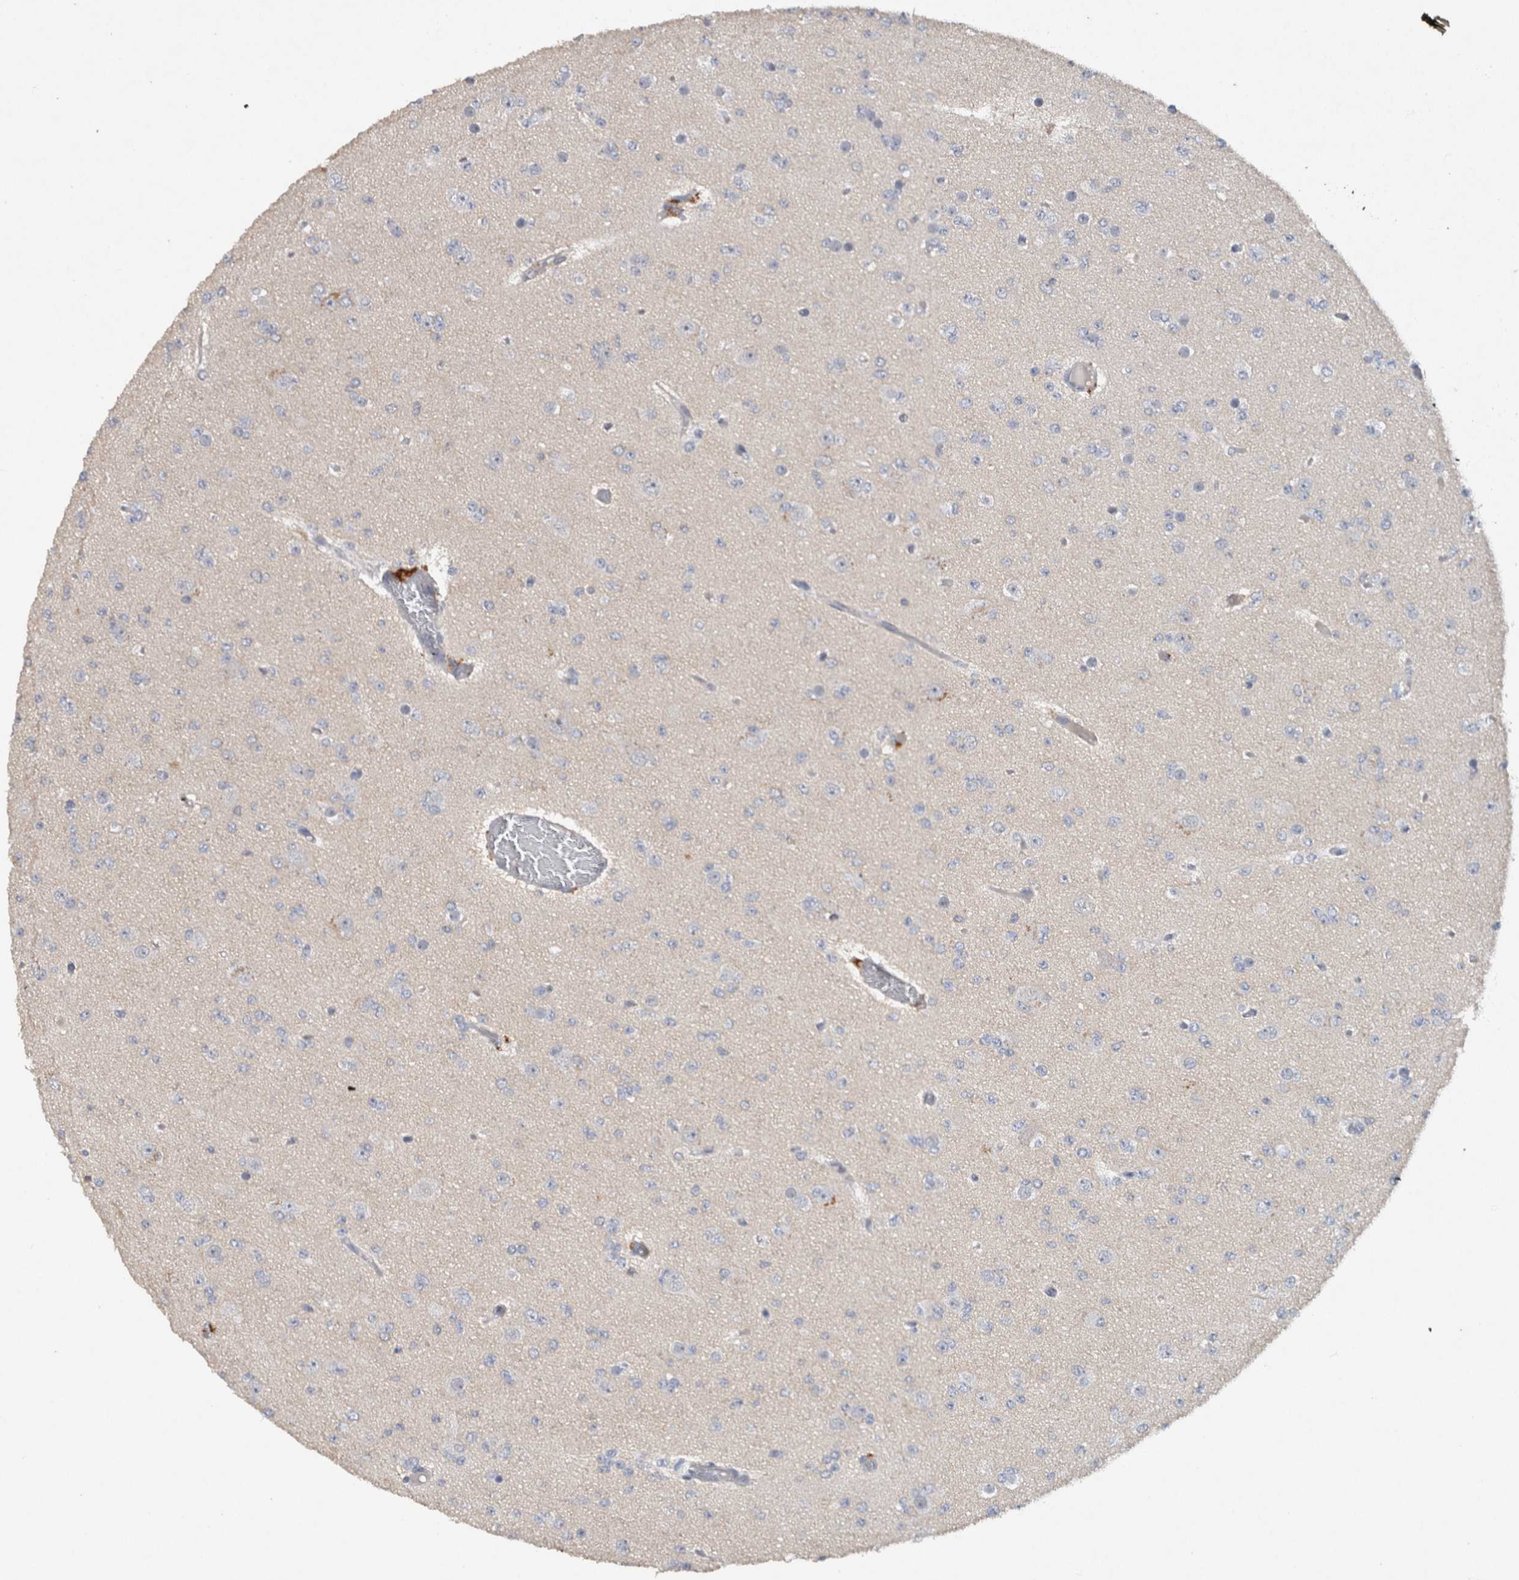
{"staining": {"intensity": "negative", "quantity": "none", "location": "none"}, "tissue": "glioma", "cell_type": "Tumor cells", "image_type": "cancer", "snomed": [{"axis": "morphology", "description": "Glioma, malignant, Low grade"}, {"axis": "topography", "description": "Brain"}], "caption": "Tumor cells are negative for protein expression in human malignant low-grade glioma. (Brightfield microscopy of DAB (3,3'-diaminobenzidine) immunohistochemistry at high magnification).", "gene": "HEXD", "patient": {"sex": "female", "age": 22}}